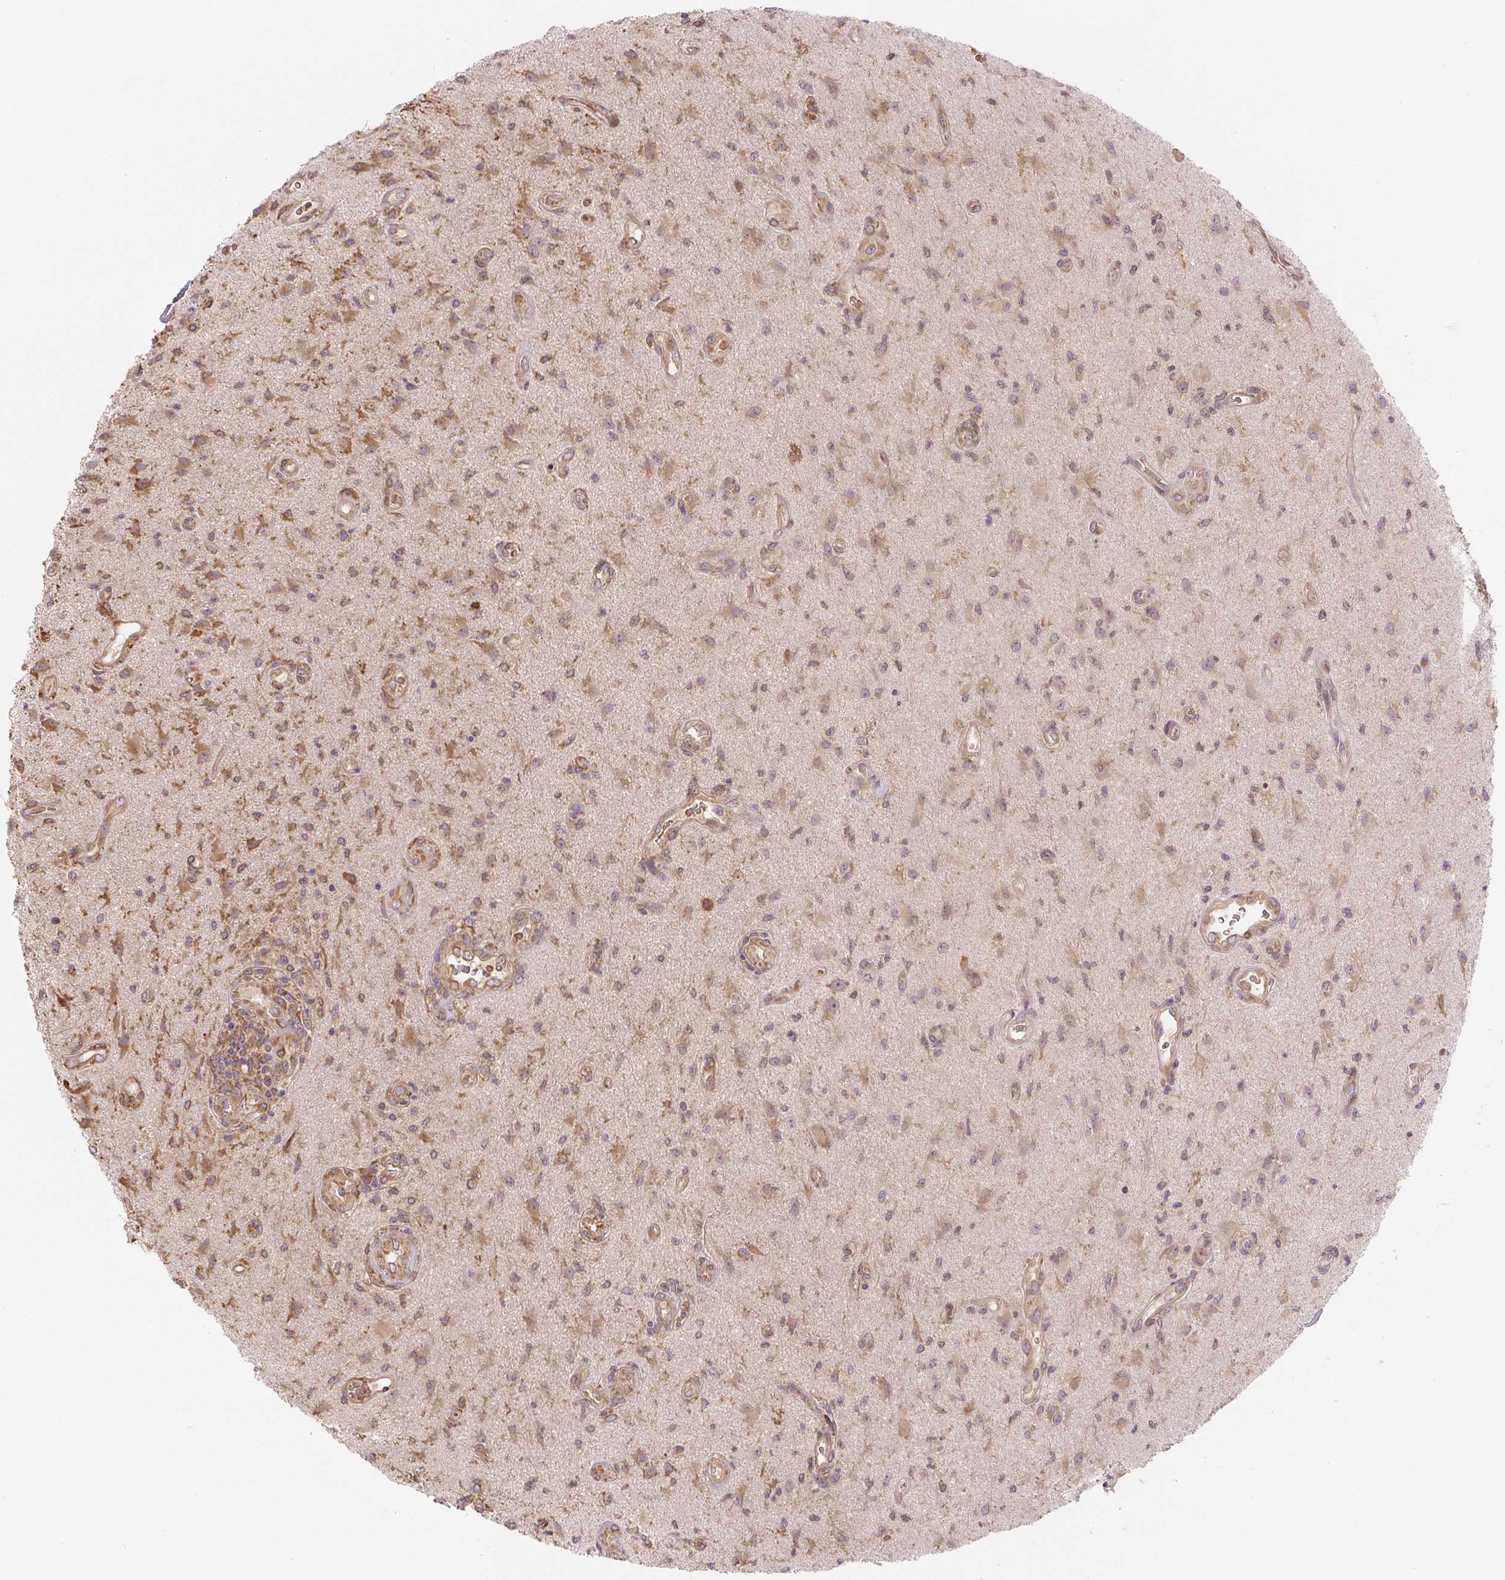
{"staining": {"intensity": "moderate", "quantity": ">75%", "location": "cytoplasmic/membranous"}, "tissue": "glioma", "cell_type": "Tumor cells", "image_type": "cancer", "snomed": [{"axis": "morphology", "description": "Glioma, malignant, High grade"}, {"axis": "topography", "description": "Brain"}], "caption": "Glioma stained with a protein marker displays moderate staining in tumor cells.", "gene": "RASA1", "patient": {"sex": "male", "age": 67}}